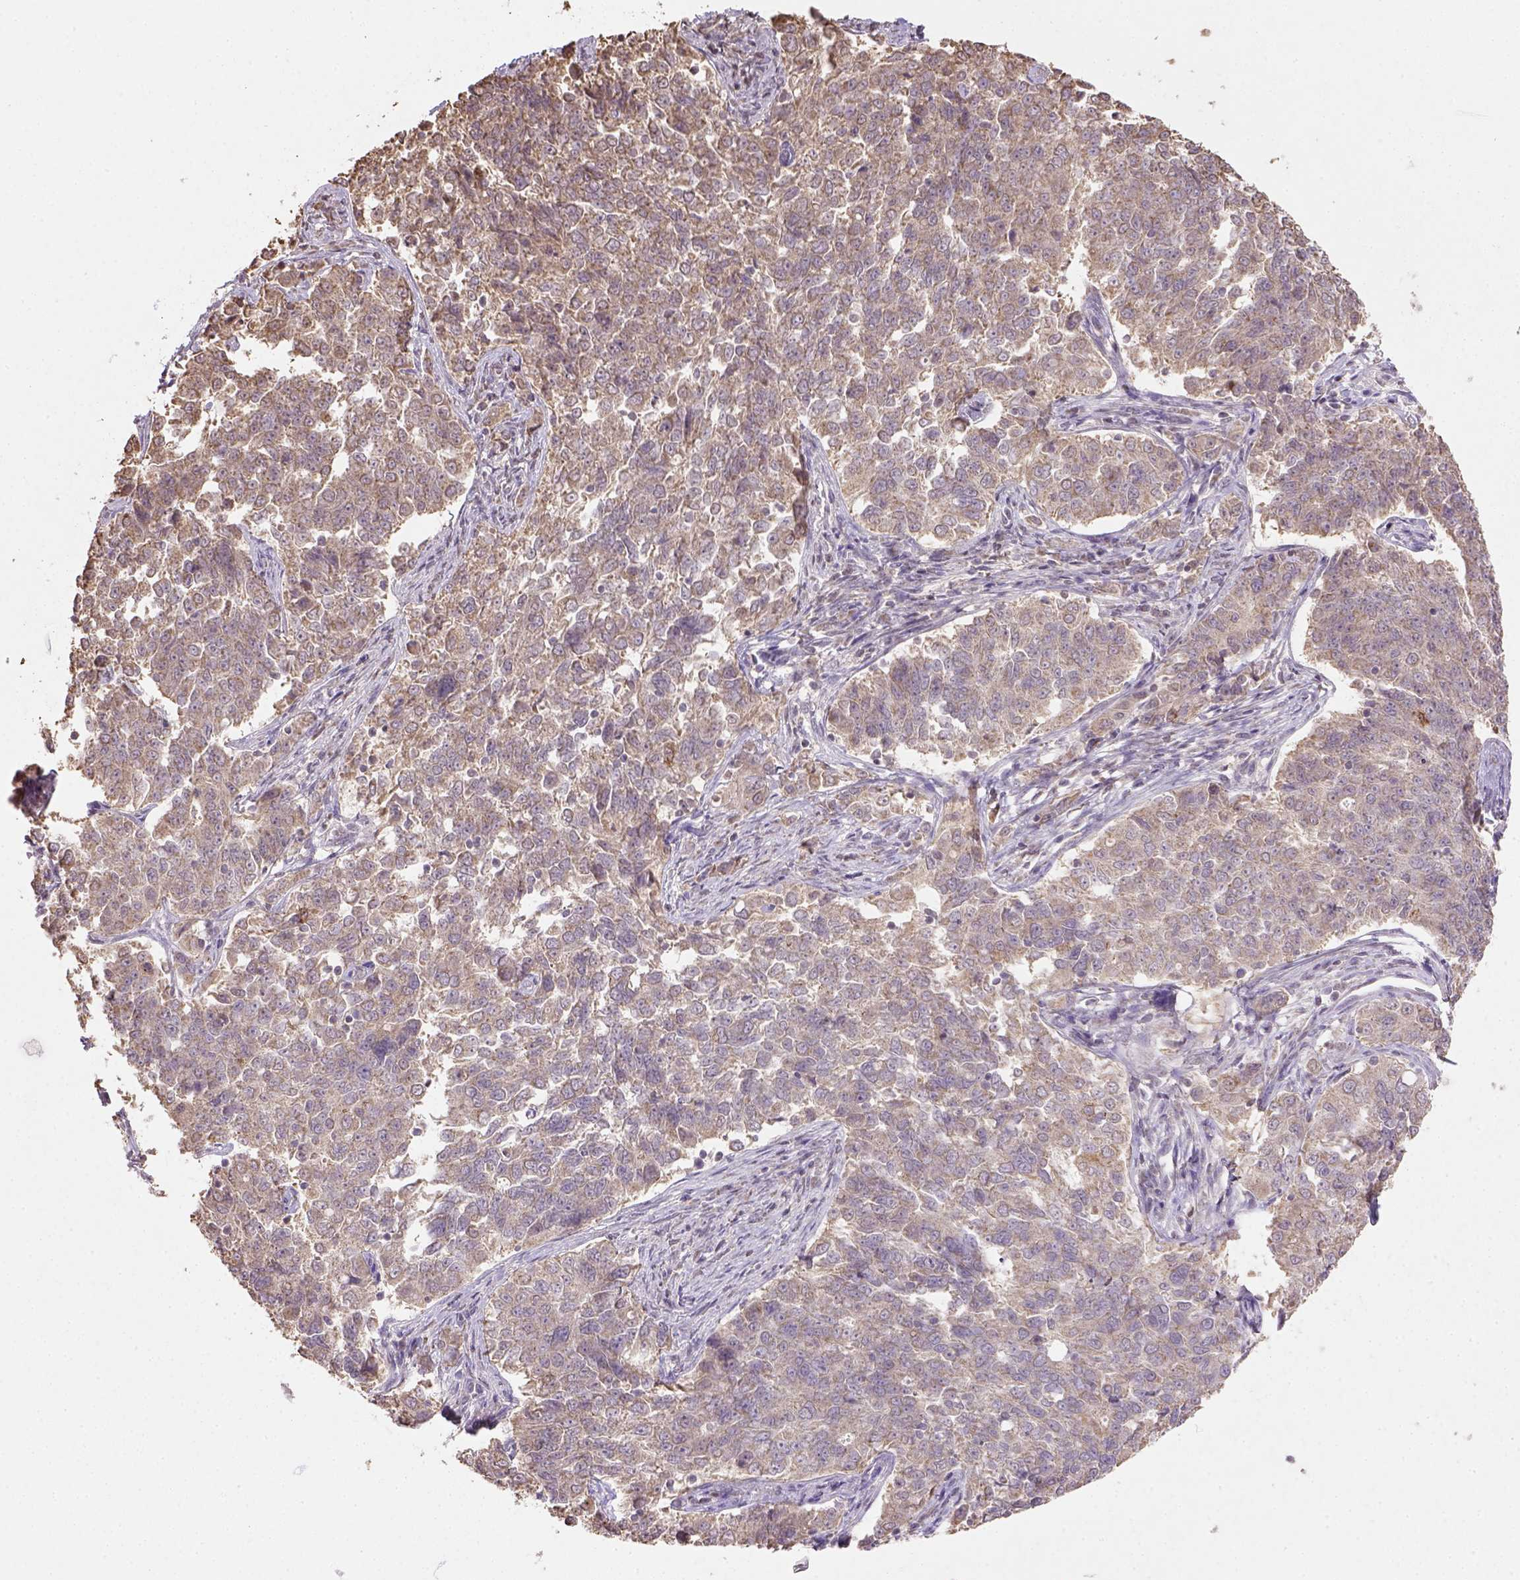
{"staining": {"intensity": "moderate", "quantity": ">75%", "location": "cytoplasmic/membranous"}, "tissue": "endometrial cancer", "cell_type": "Tumor cells", "image_type": "cancer", "snomed": [{"axis": "morphology", "description": "Adenocarcinoma, NOS"}, {"axis": "topography", "description": "Endometrium"}], "caption": "Adenocarcinoma (endometrial) tissue exhibits moderate cytoplasmic/membranous expression in approximately >75% of tumor cells, visualized by immunohistochemistry.", "gene": "NUDT10", "patient": {"sex": "female", "age": 43}}